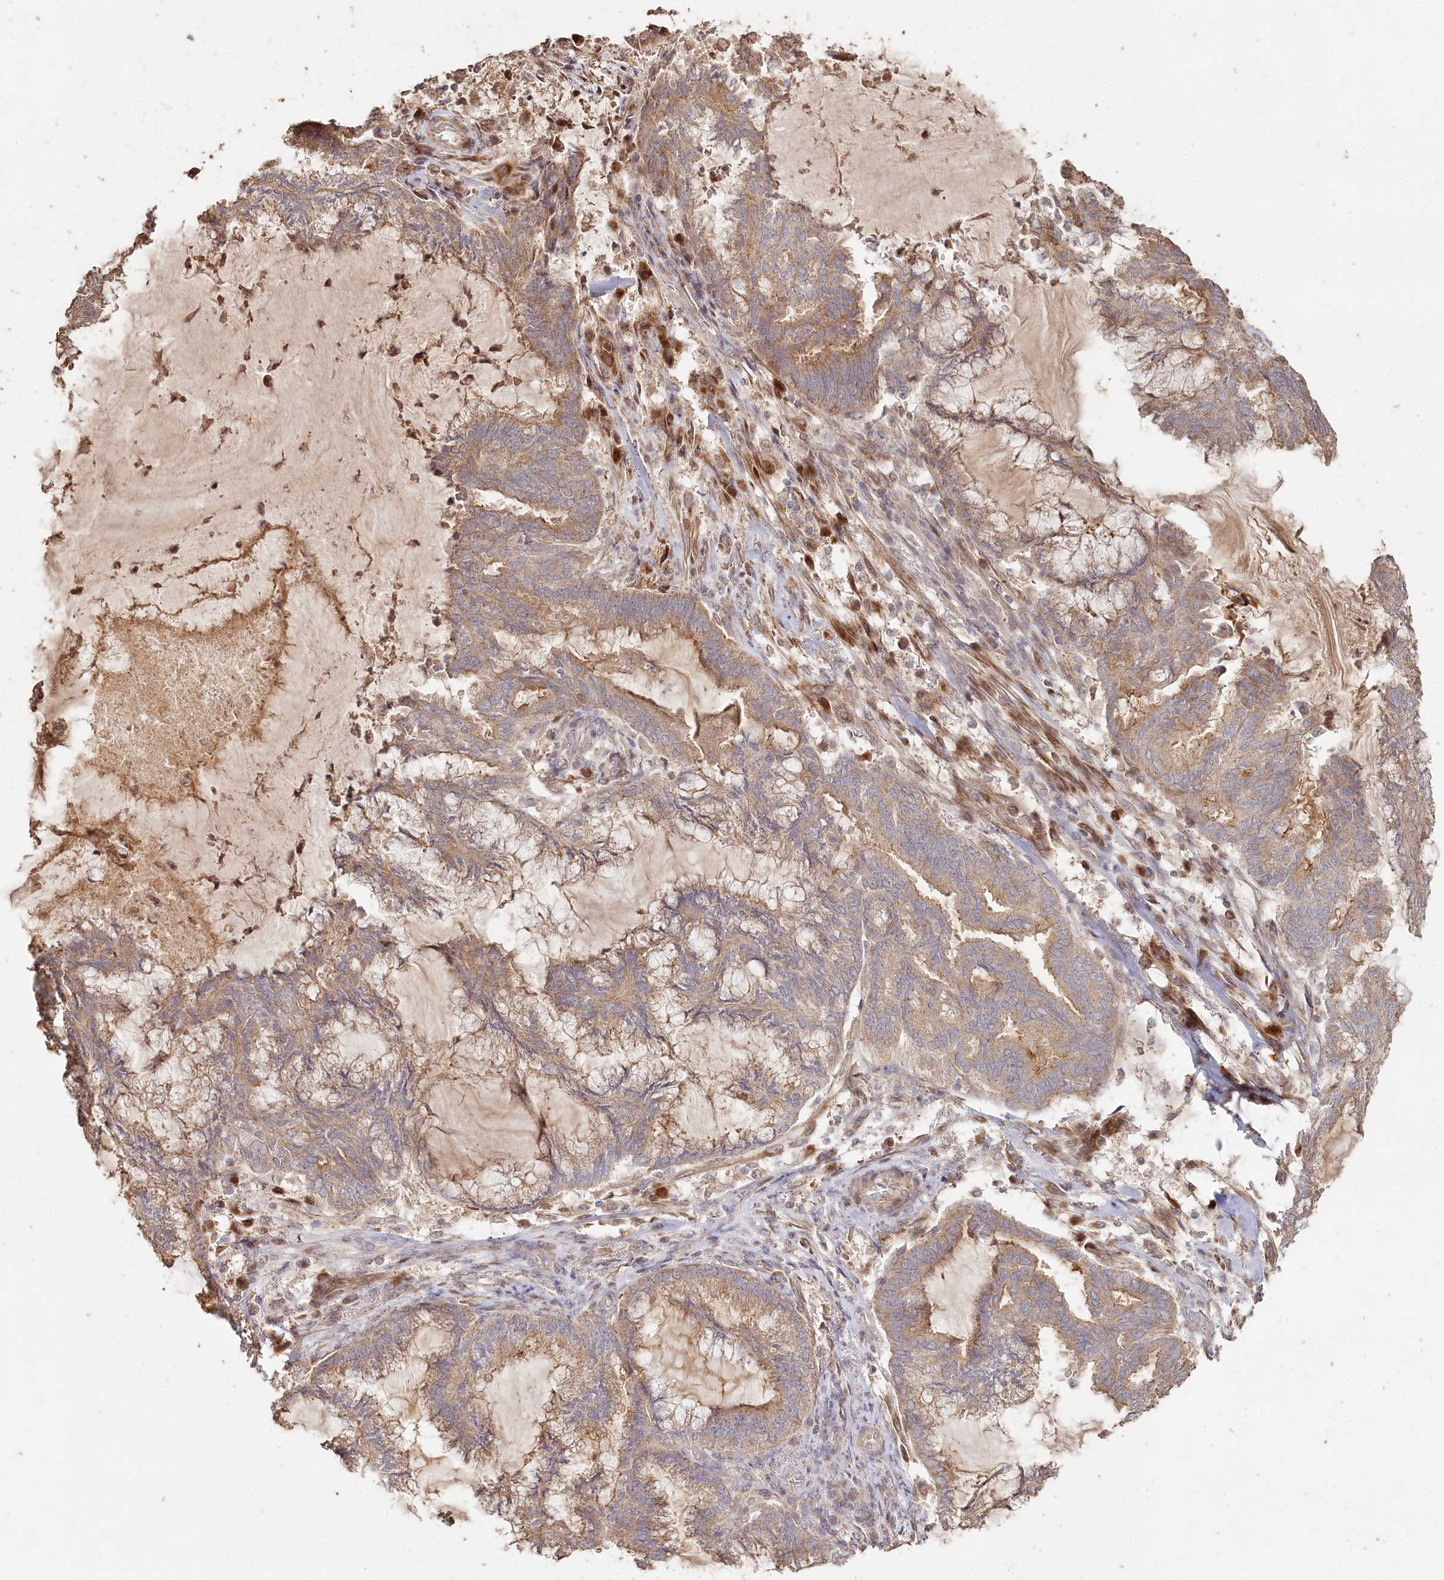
{"staining": {"intensity": "moderate", "quantity": "25%-75%", "location": "cytoplasmic/membranous"}, "tissue": "endometrial cancer", "cell_type": "Tumor cells", "image_type": "cancer", "snomed": [{"axis": "morphology", "description": "Adenocarcinoma, NOS"}, {"axis": "topography", "description": "Endometrium"}], "caption": "Endometrial cancer (adenocarcinoma) was stained to show a protein in brown. There is medium levels of moderate cytoplasmic/membranous positivity in about 25%-75% of tumor cells.", "gene": "HAL", "patient": {"sex": "female", "age": 86}}